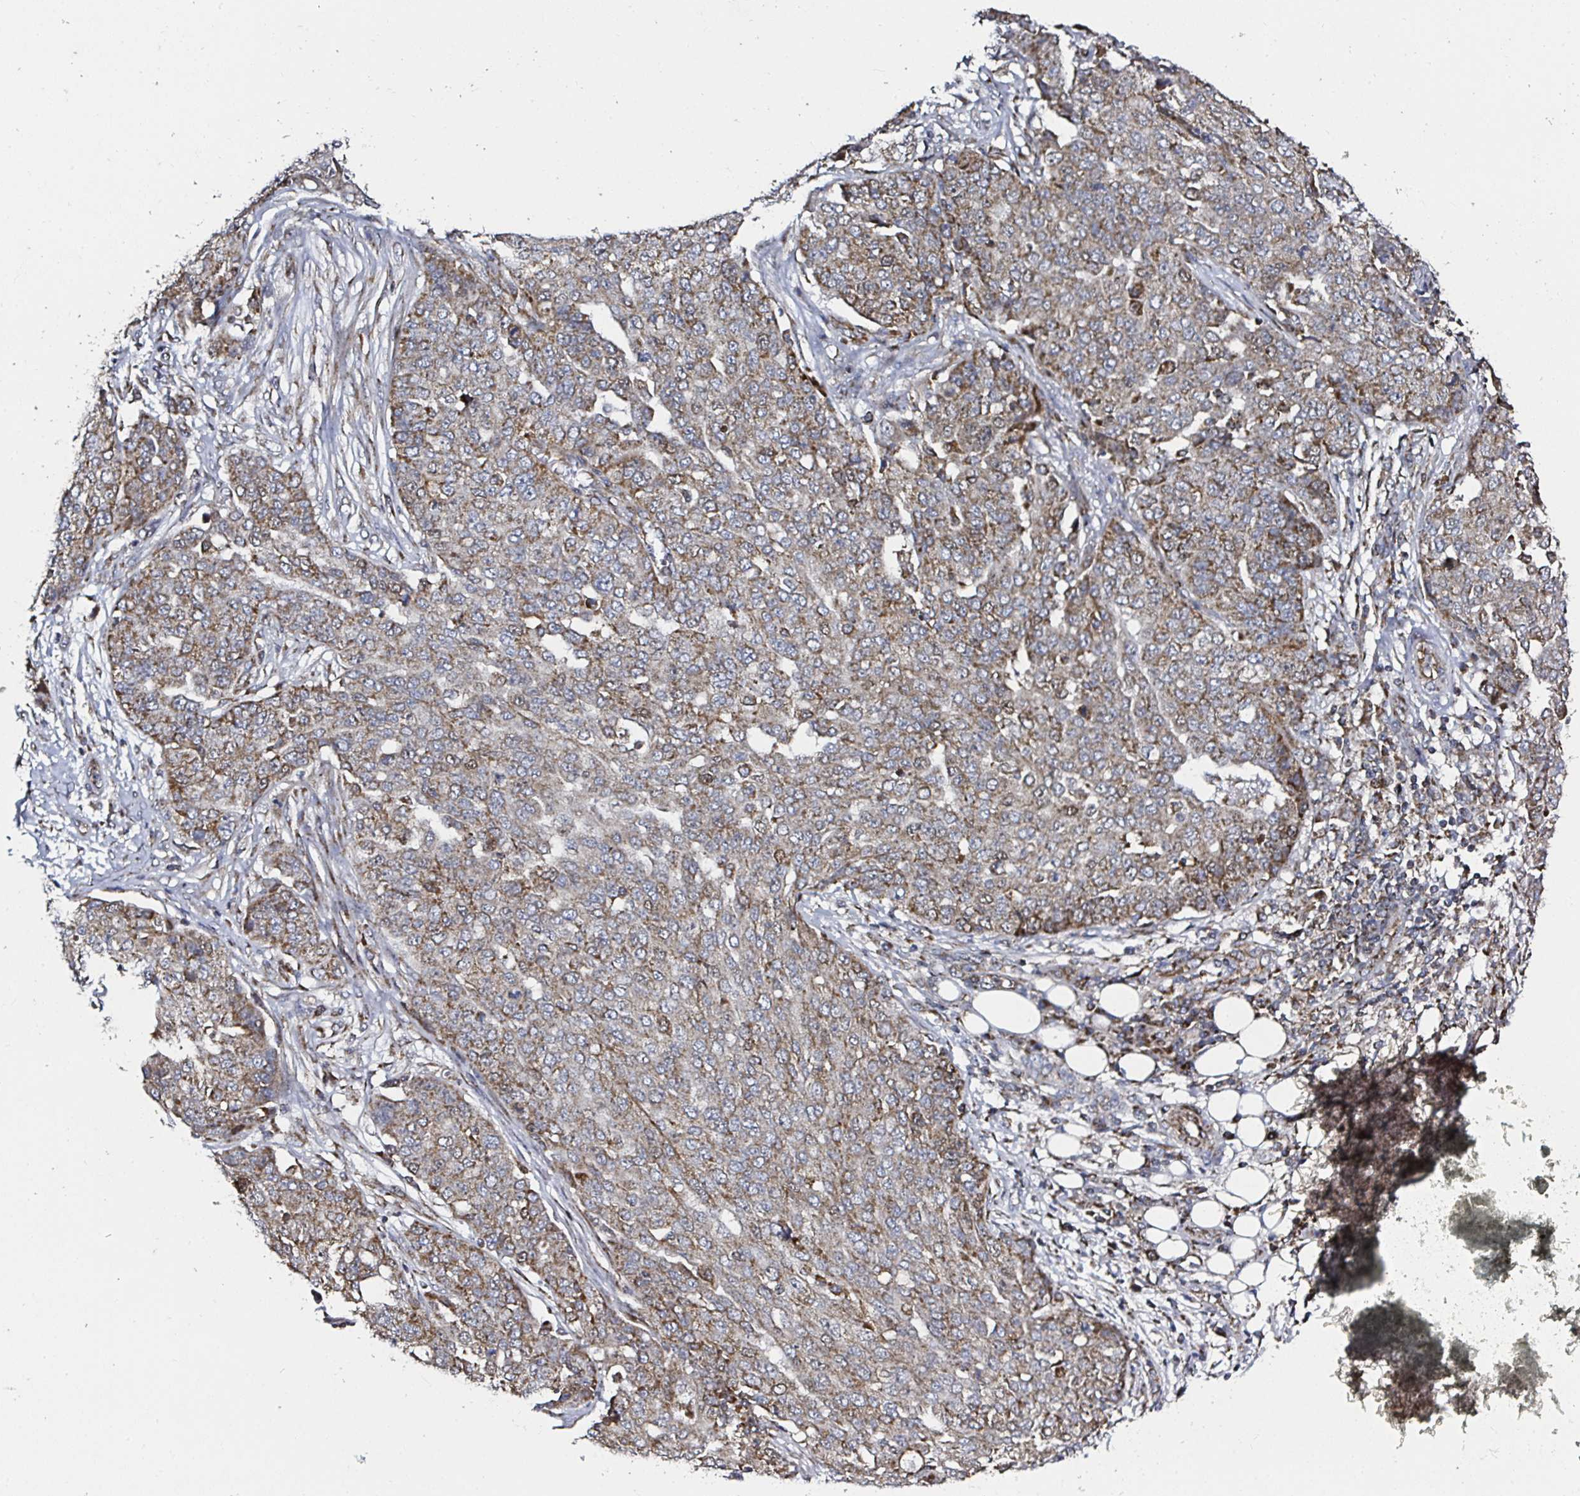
{"staining": {"intensity": "moderate", "quantity": ">75%", "location": "cytoplasmic/membranous"}, "tissue": "ovarian cancer", "cell_type": "Tumor cells", "image_type": "cancer", "snomed": [{"axis": "morphology", "description": "Cystadenocarcinoma, serous, NOS"}, {"axis": "topography", "description": "Soft tissue"}, {"axis": "topography", "description": "Ovary"}], "caption": "Human ovarian cancer (serous cystadenocarcinoma) stained with a protein marker displays moderate staining in tumor cells.", "gene": "ATAD3B", "patient": {"sex": "female", "age": 57}}